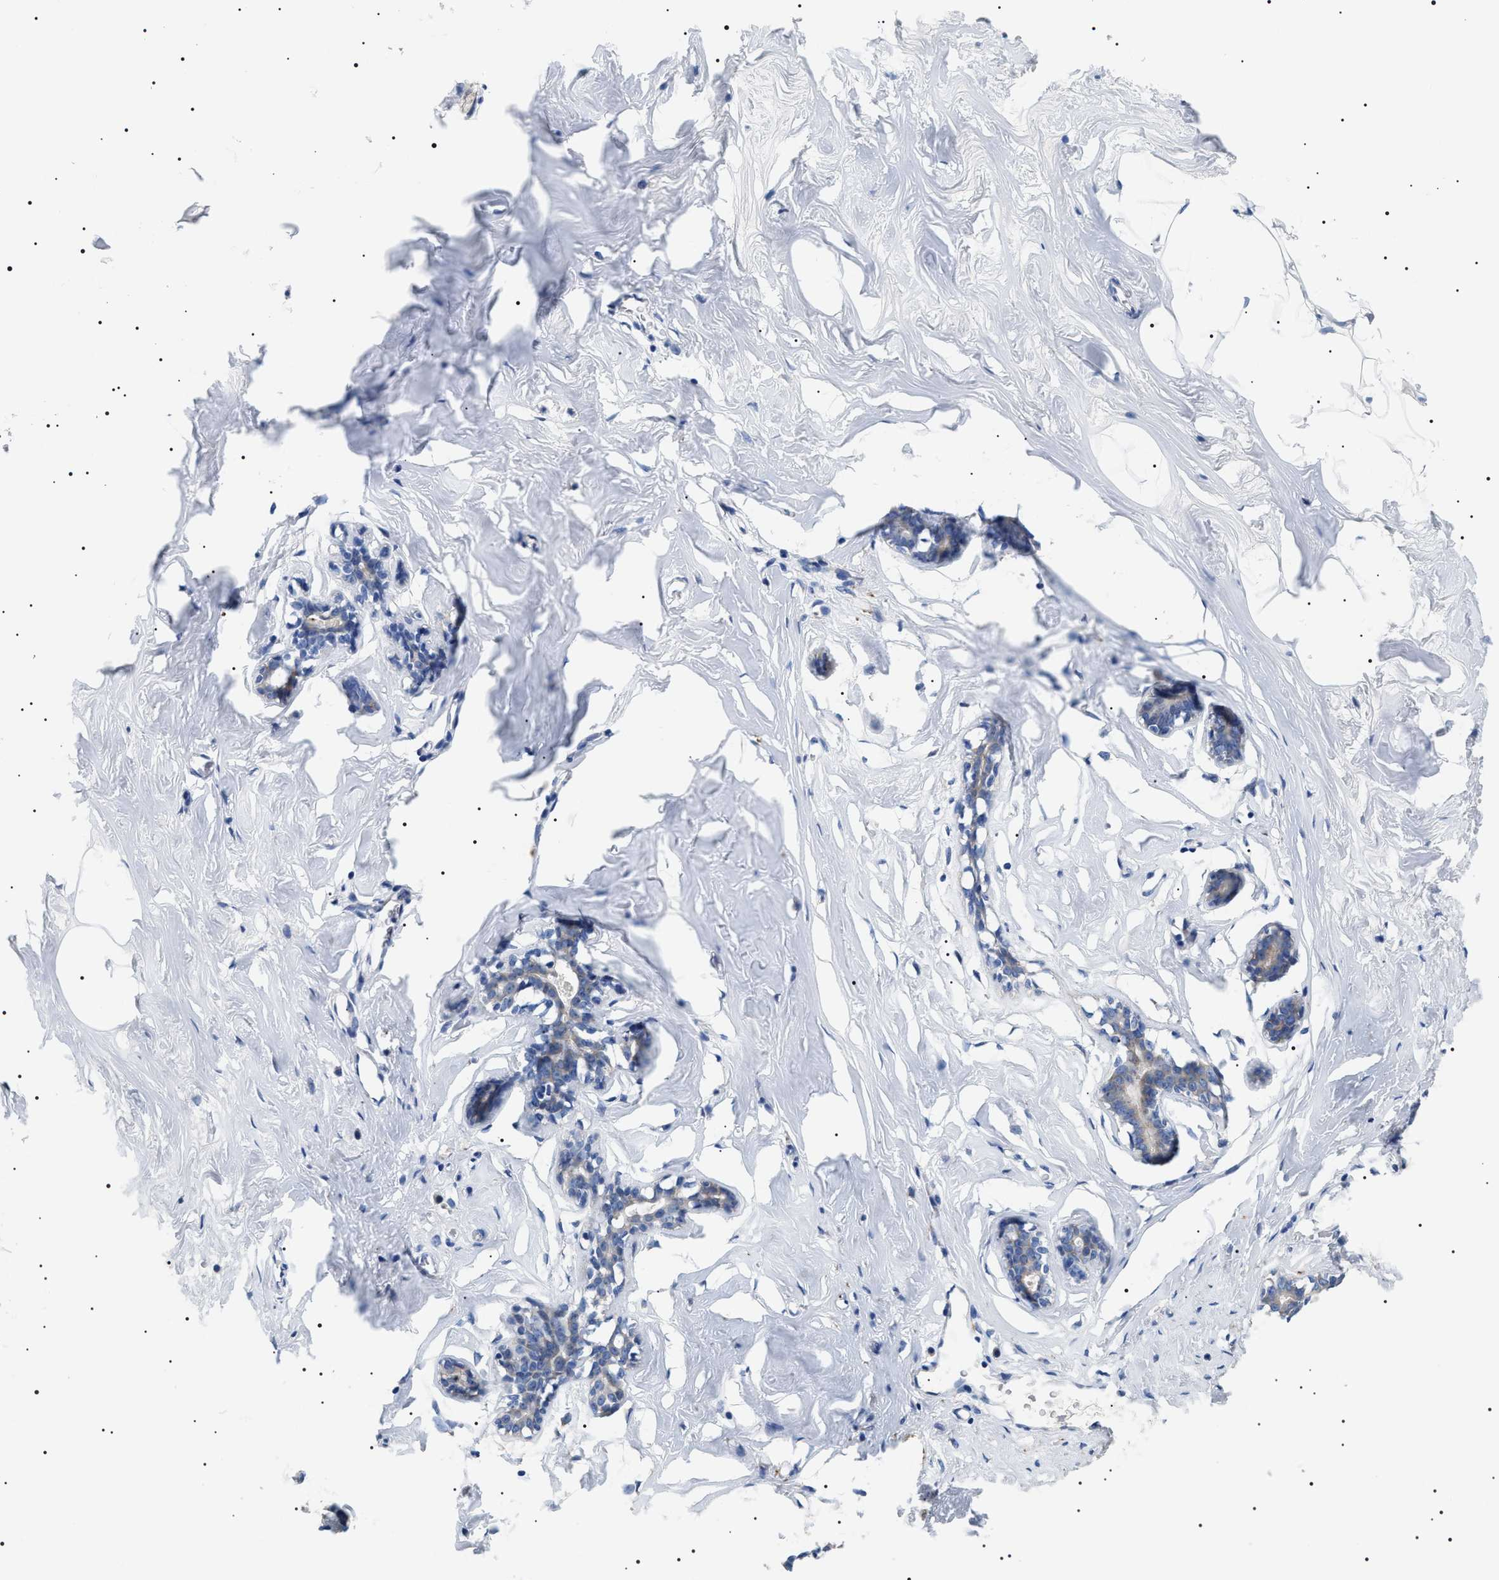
{"staining": {"intensity": "negative", "quantity": "none", "location": "none"}, "tissue": "adipose tissue", "cell_type": "Adipocytes", "image_type": "normal", "snomed": [{"axis": "morphology", "description": "Normal tissue, NOS"}, {"axis": "morphology", "description": "Fibrosis, NOS"}, {"axis": "topography", "description": "Breast"}, {"axis": "topography", "description": "Adipose tissue"}], "caption": "The micrograph displays no staining of adipocytes in benign adipose tissue.", "gene": "TMEM222", "patient": {"sex": "female", "age": 39}}